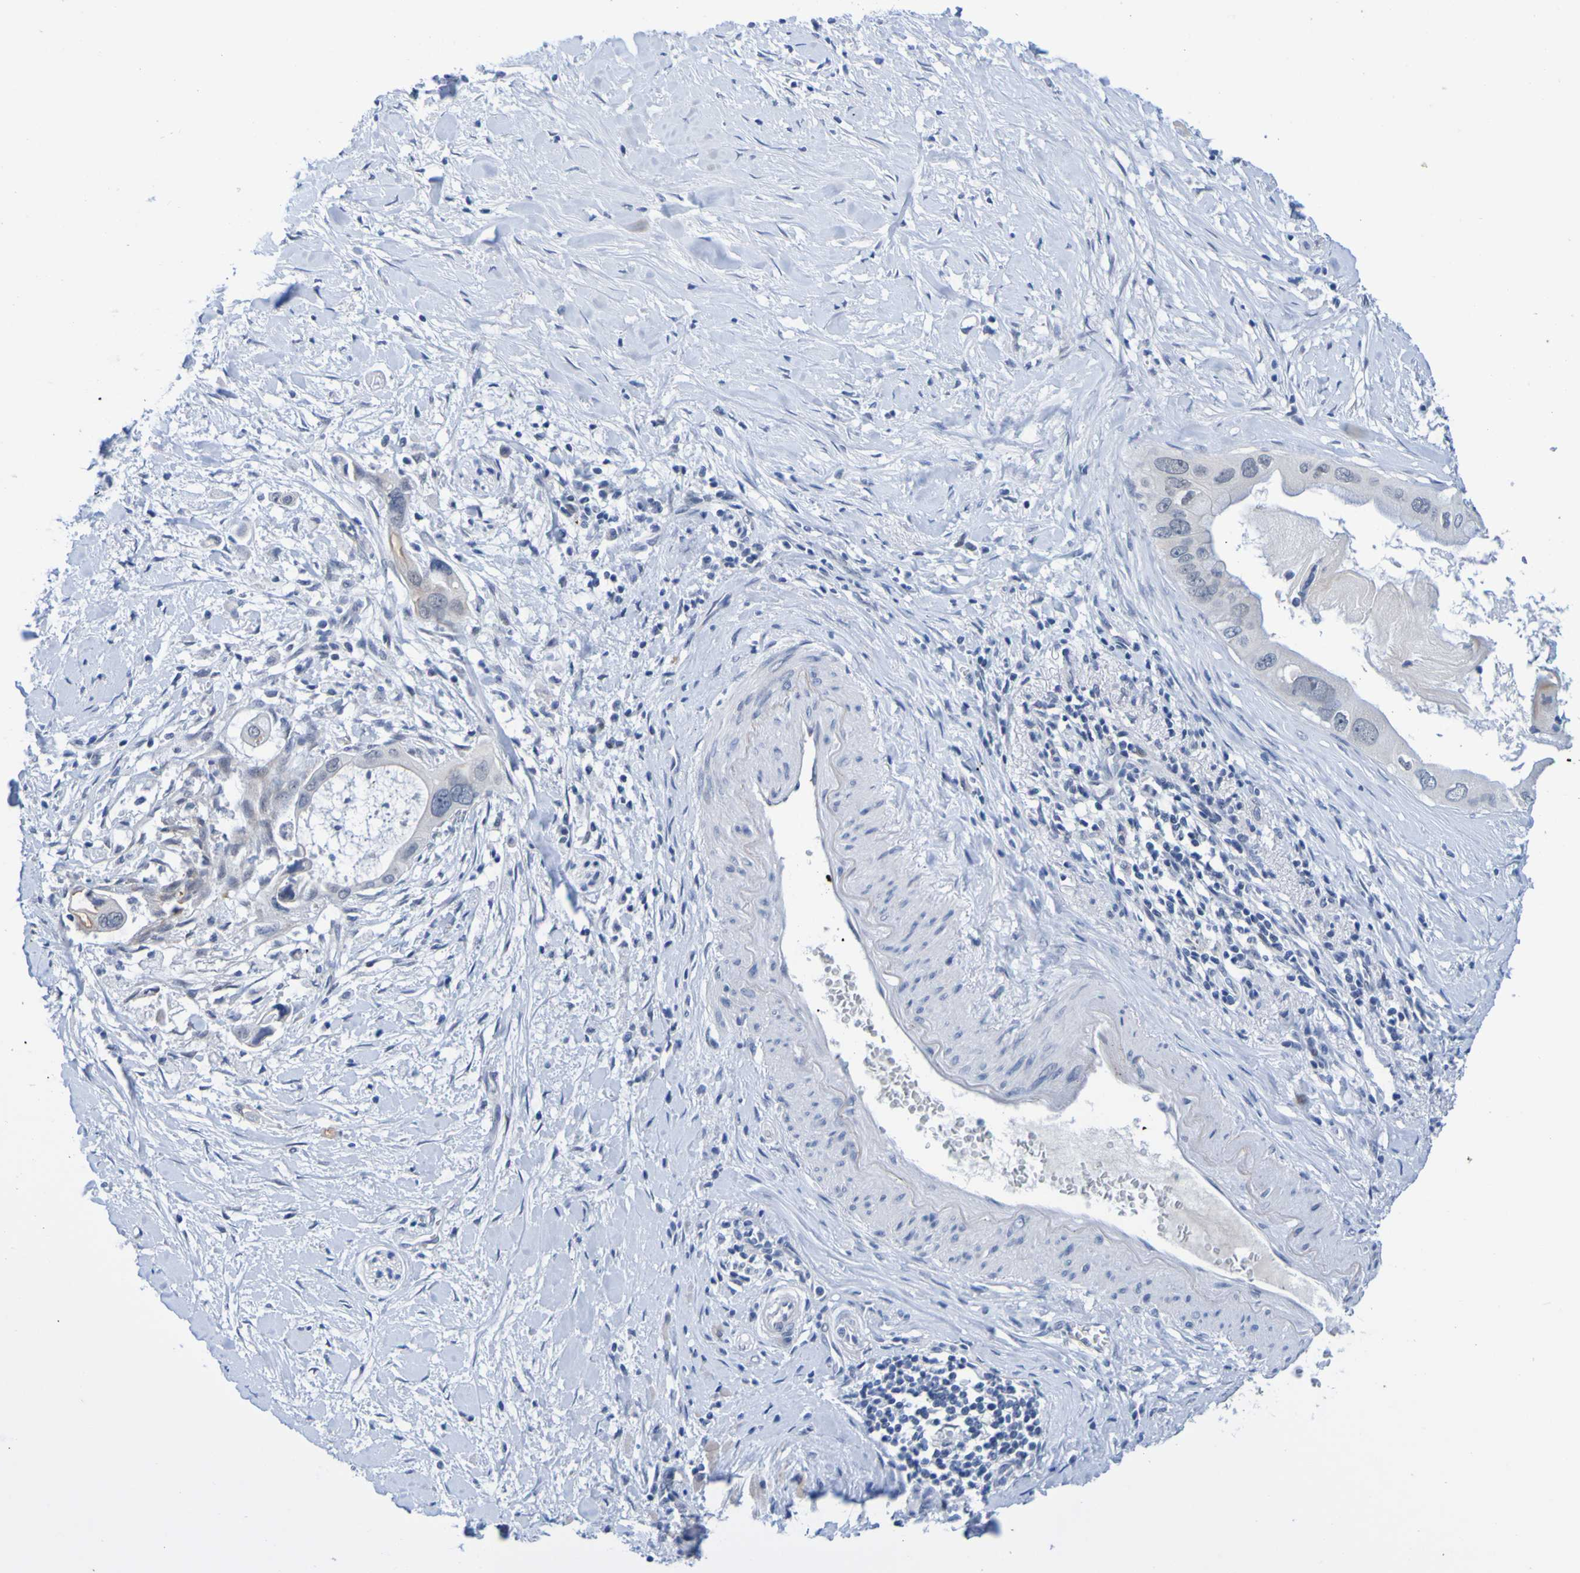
{"staining": {"intensity": "negative", "quantity": "none", "location": "none"}, "tissue": "pancreatic cancer", "cell_type": "Tumor cells", "image_type": "cancer", "snomed": [{"axis": "morphology", "description": "Adenocarcinoma, NOS"}, {"axis": "topography", "description": "Pancreas"}], "caption": "Immunohistochemical staining of human pancreatic cancer exhibits no significant staining in tumor cells. (Brightfield microscopy of DAB IHC at high magnification).", "gene": "VMA21", "patient": {"sex": "male", "age": 55}}